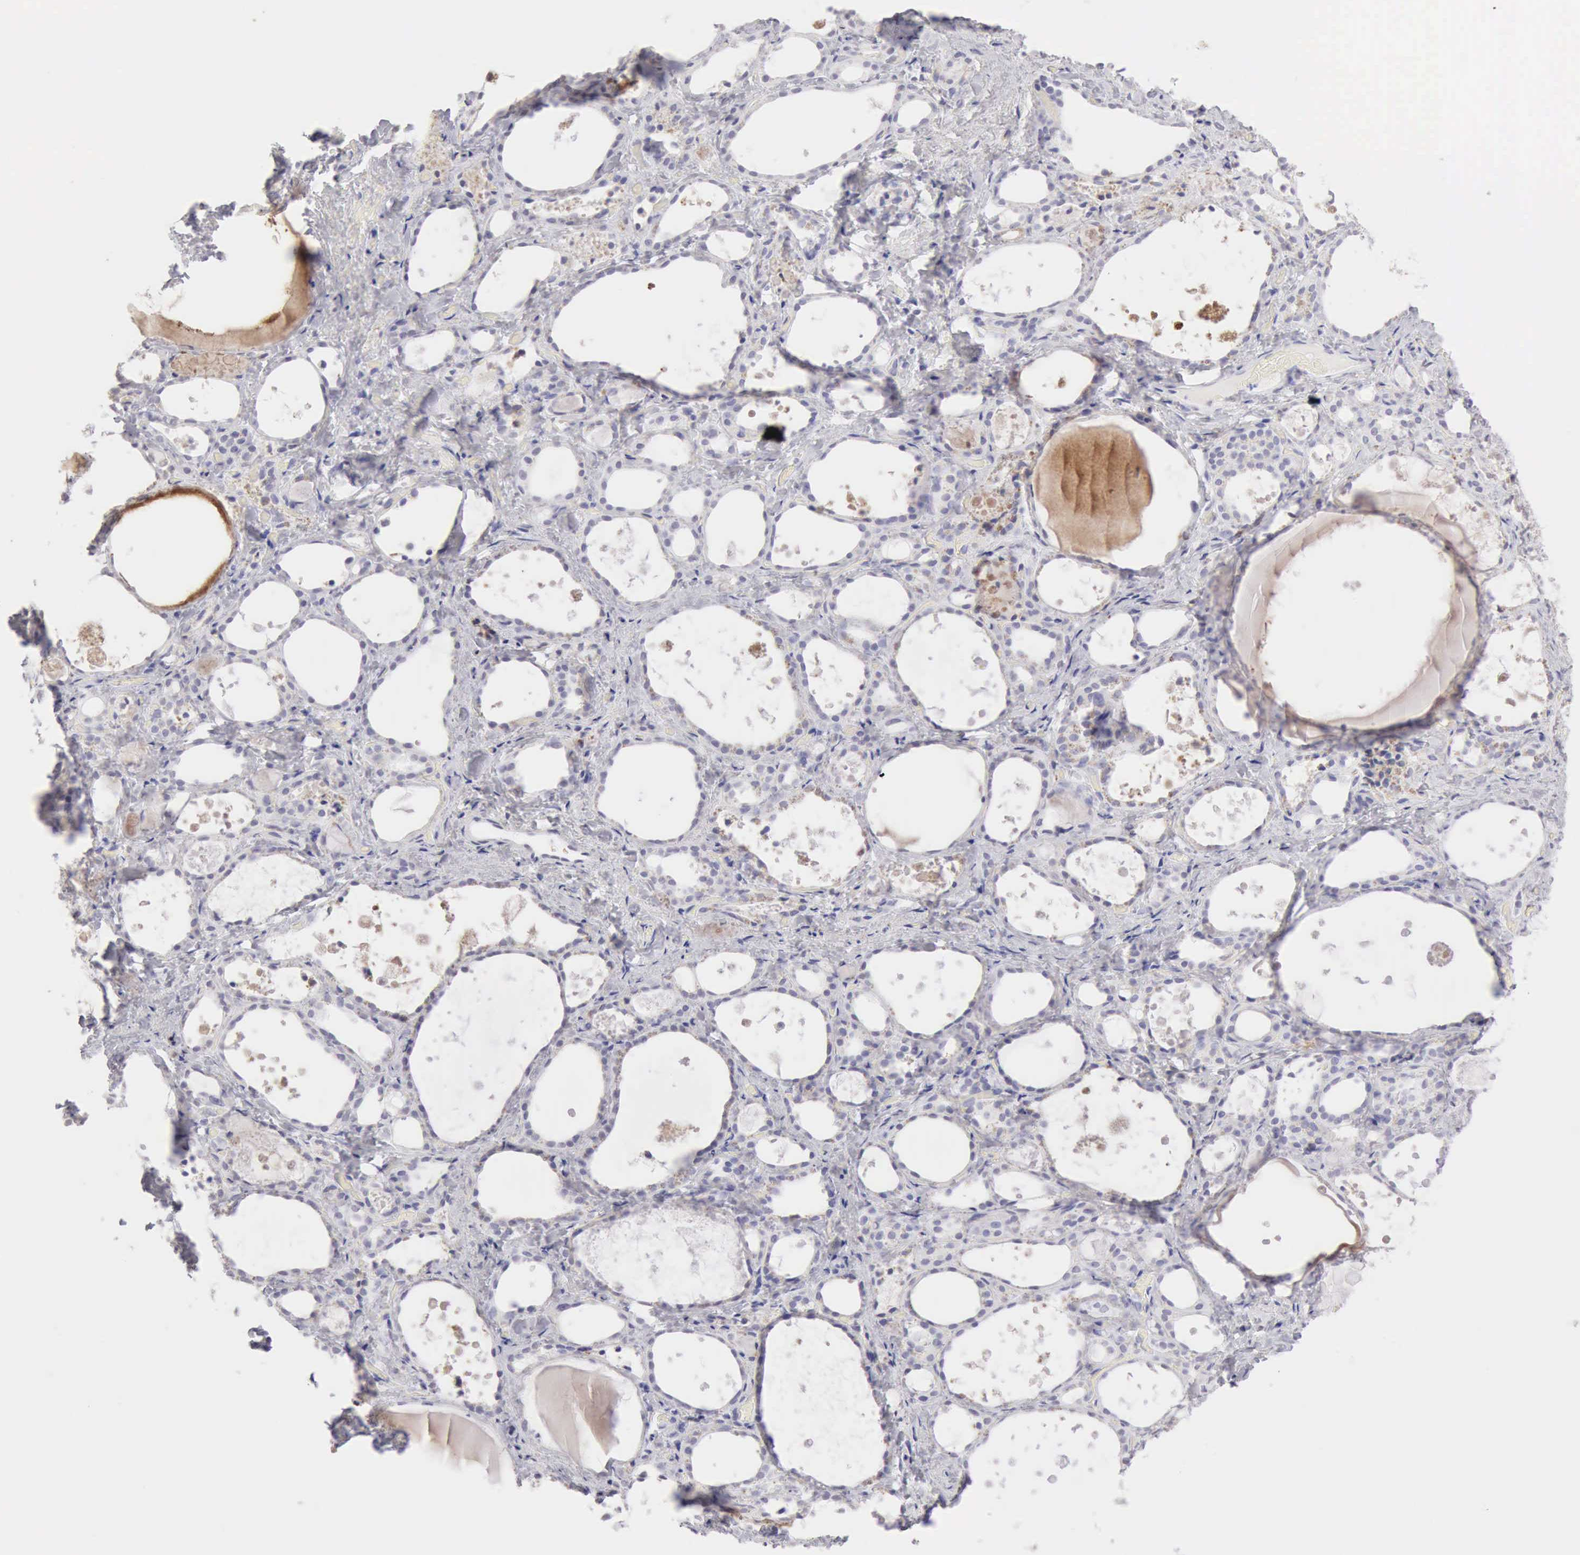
{"staining": {"intensity": "negative", "quantity": "none", "location": "none"}, "tissue": "thyroid gland", "cell_type": "Glandular cells", "image_type": "normal", "snomed": [{"axis": "morphology", "description": "Normal tissue, NOS"}, {"axis": "topography", "description": "Thyroid gland"}], "caption": "An image of thyroid gland stained for a protein exhibits no brown staining in glandular cells.", "gene": "RNASE1", "patient": {"sex": "female", "age": 75}}